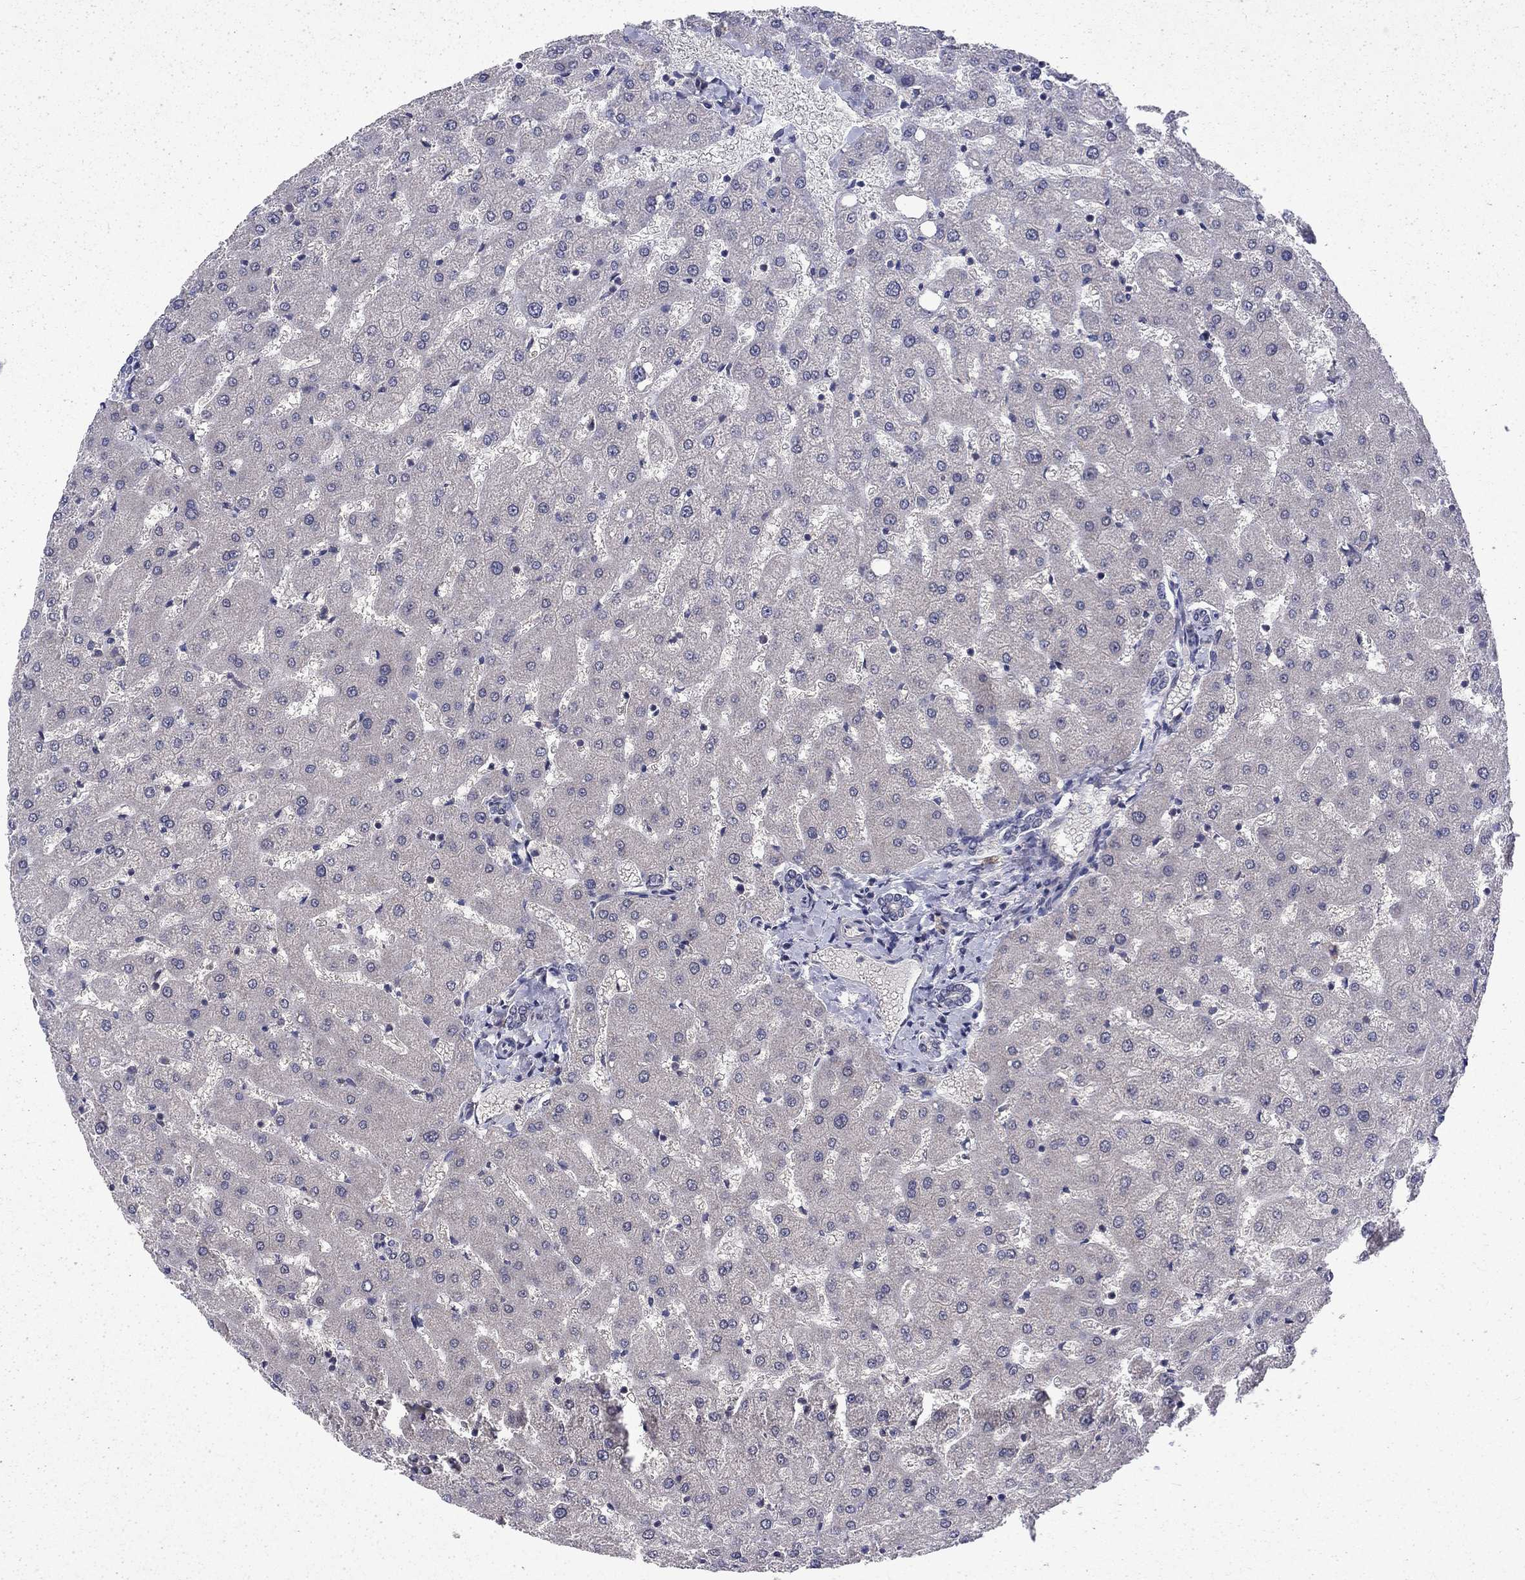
{"staining": {"intensity": "negative", "quantity": "none", "location": "none"}, "tissue": "liver", "cell_type": "Cholangiocytes", "image_type": "normal", "snomed": [{"axis": "morphology", "description": "Normal tissue, NOS"}, {"axis": "topography", "description": "Liver"}], "caption": "This is an IHC photomicrograph of normal human liver. There is no expression in cholangiocytes.", "gene": "CHAT", "patient": {"sex": "female", "age": 50}}